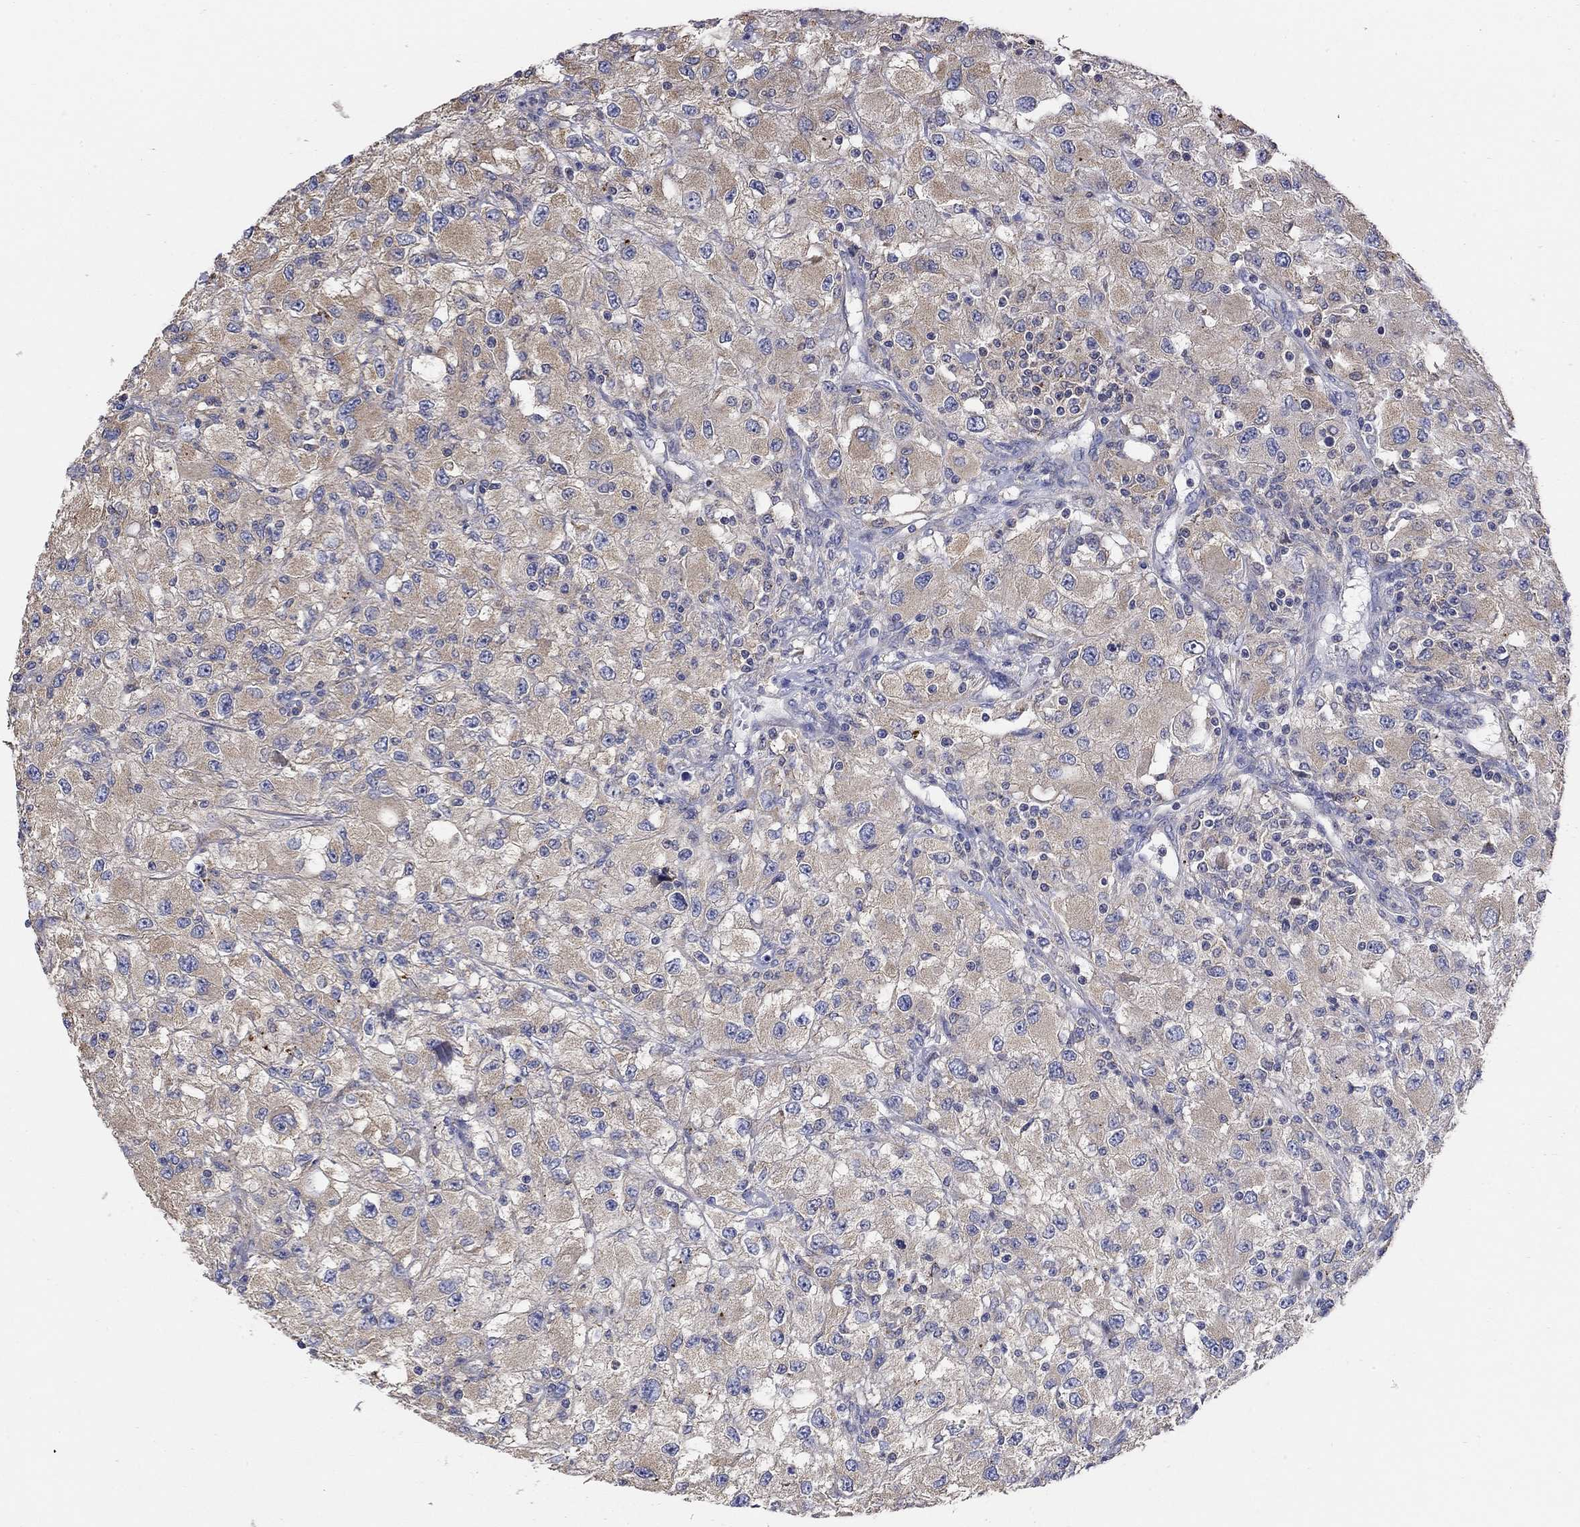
{"staining": {"intensity": "weak", "quantity": "25%-75%", "location": "cytoplasmic/membranous"}, "tissue": "renal cancer", "cell_type": "Tumor cells", "image_type": "cancer", "snomed": [{"axis": "morphology", "description": "Adenocarcinoma, NOS"}, {"axis": "topography", "description": "Kidney"}], "caption": "Human renal cancer stained with a protein marker demonstrates weak staining in tumor cells.", "gene": "TEKT3", "patient": {"sex": "female", "age": 67}}